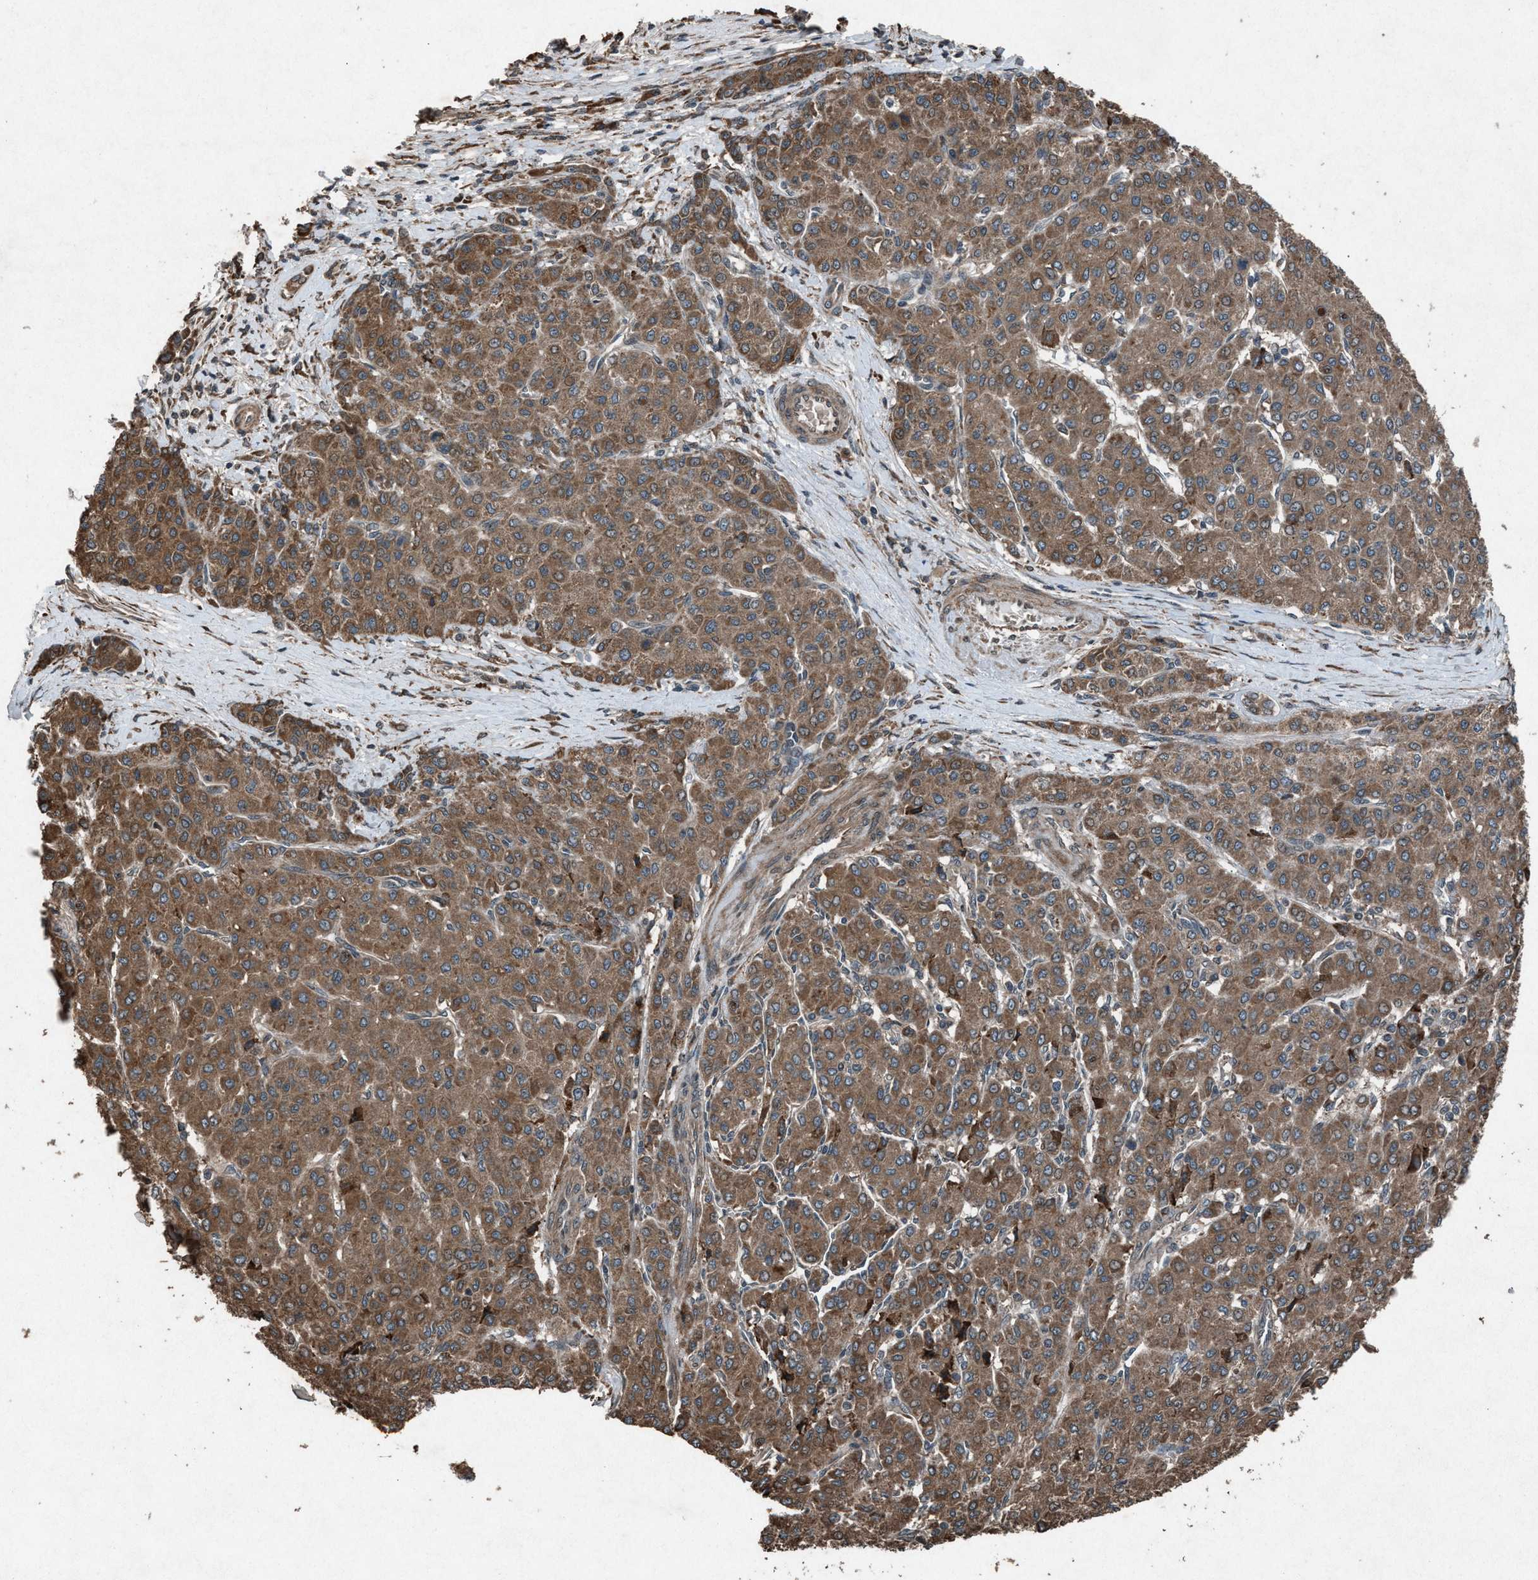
{"staining": {"intensity": "moderate", "quantity": ">75%", "location": "cytoplasmic/membranous"}, "tissue": "liver cancer", "cell_type": "Tumor cells", "image_type": "cancer", "snomed": [{"axis": "morphology", "description": "Carcinoma, Hepatocellular, NOS"}, {"axis": "topography", "description": "Liver"}], "caption": "Liver hepatocellular carcinoma stained for a protein exhibits moderate cytoplasmic/membranous positivity in tumor cells.", "gene": "CALR", "patient": {"sex": "male", "age": 65}}